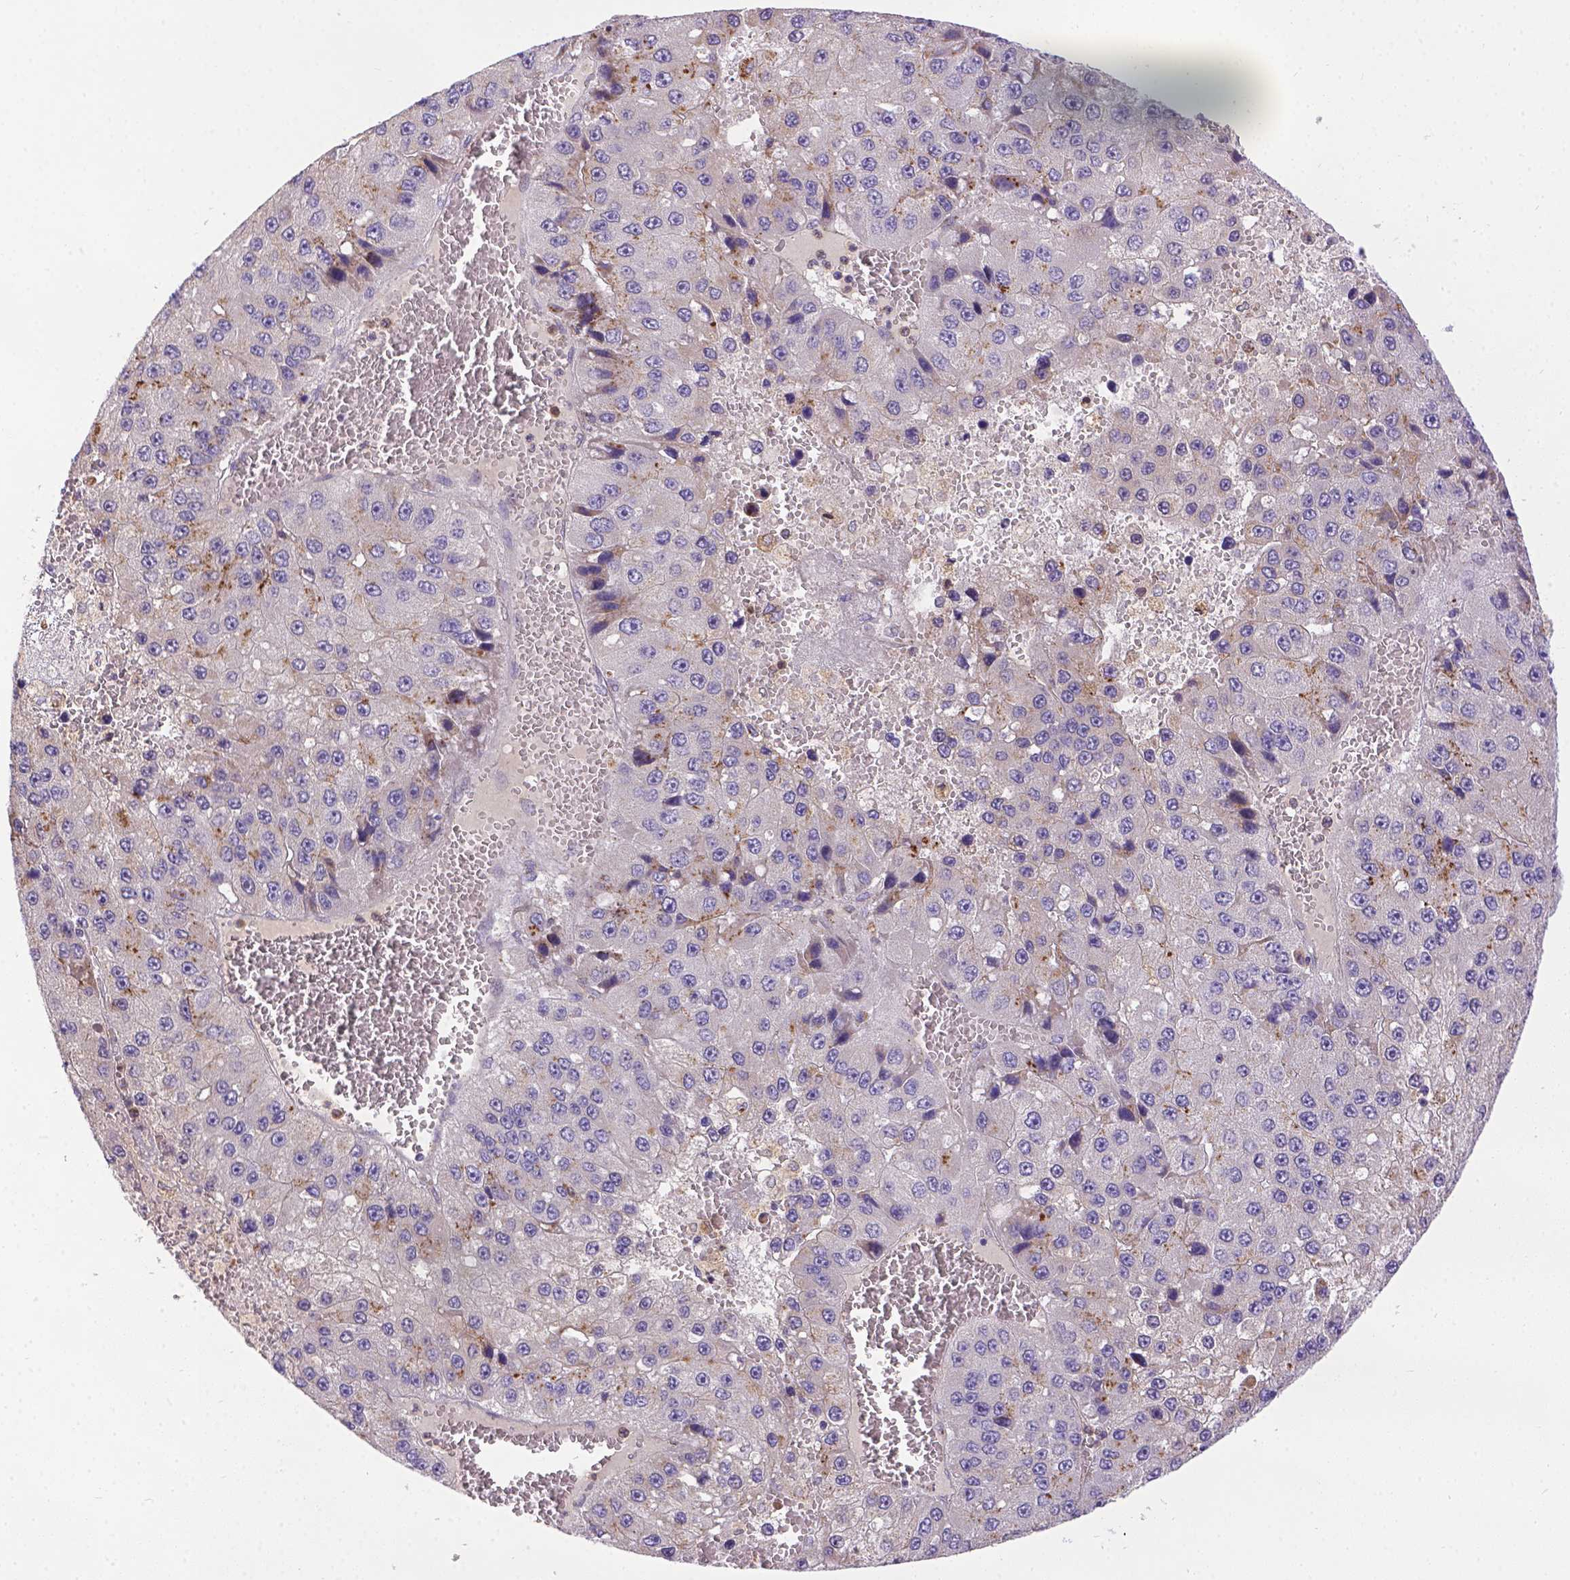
{"staining": {"intensity": "moderate", "quantity": "<25%", "location": "cytoplasmic/membranous"}, "tissue": "liver cancer", "cell_type": "Tumor cells", "image_type": "cancer", "snomed": [{"axis": "morphology", "description": "Carcinoma, Hepatocellular, NOS"}, {"axis": "topography", "description": "Liver"}], "caption": "The photomicrograph shows a brown stain indicating the presence of a protein in the cytoplasmic/membranous of tumor cells in hepatocellular carcinoma (liver).", "gene": "TM4SF18", "patient": {"sex": "female", "age": 73}}